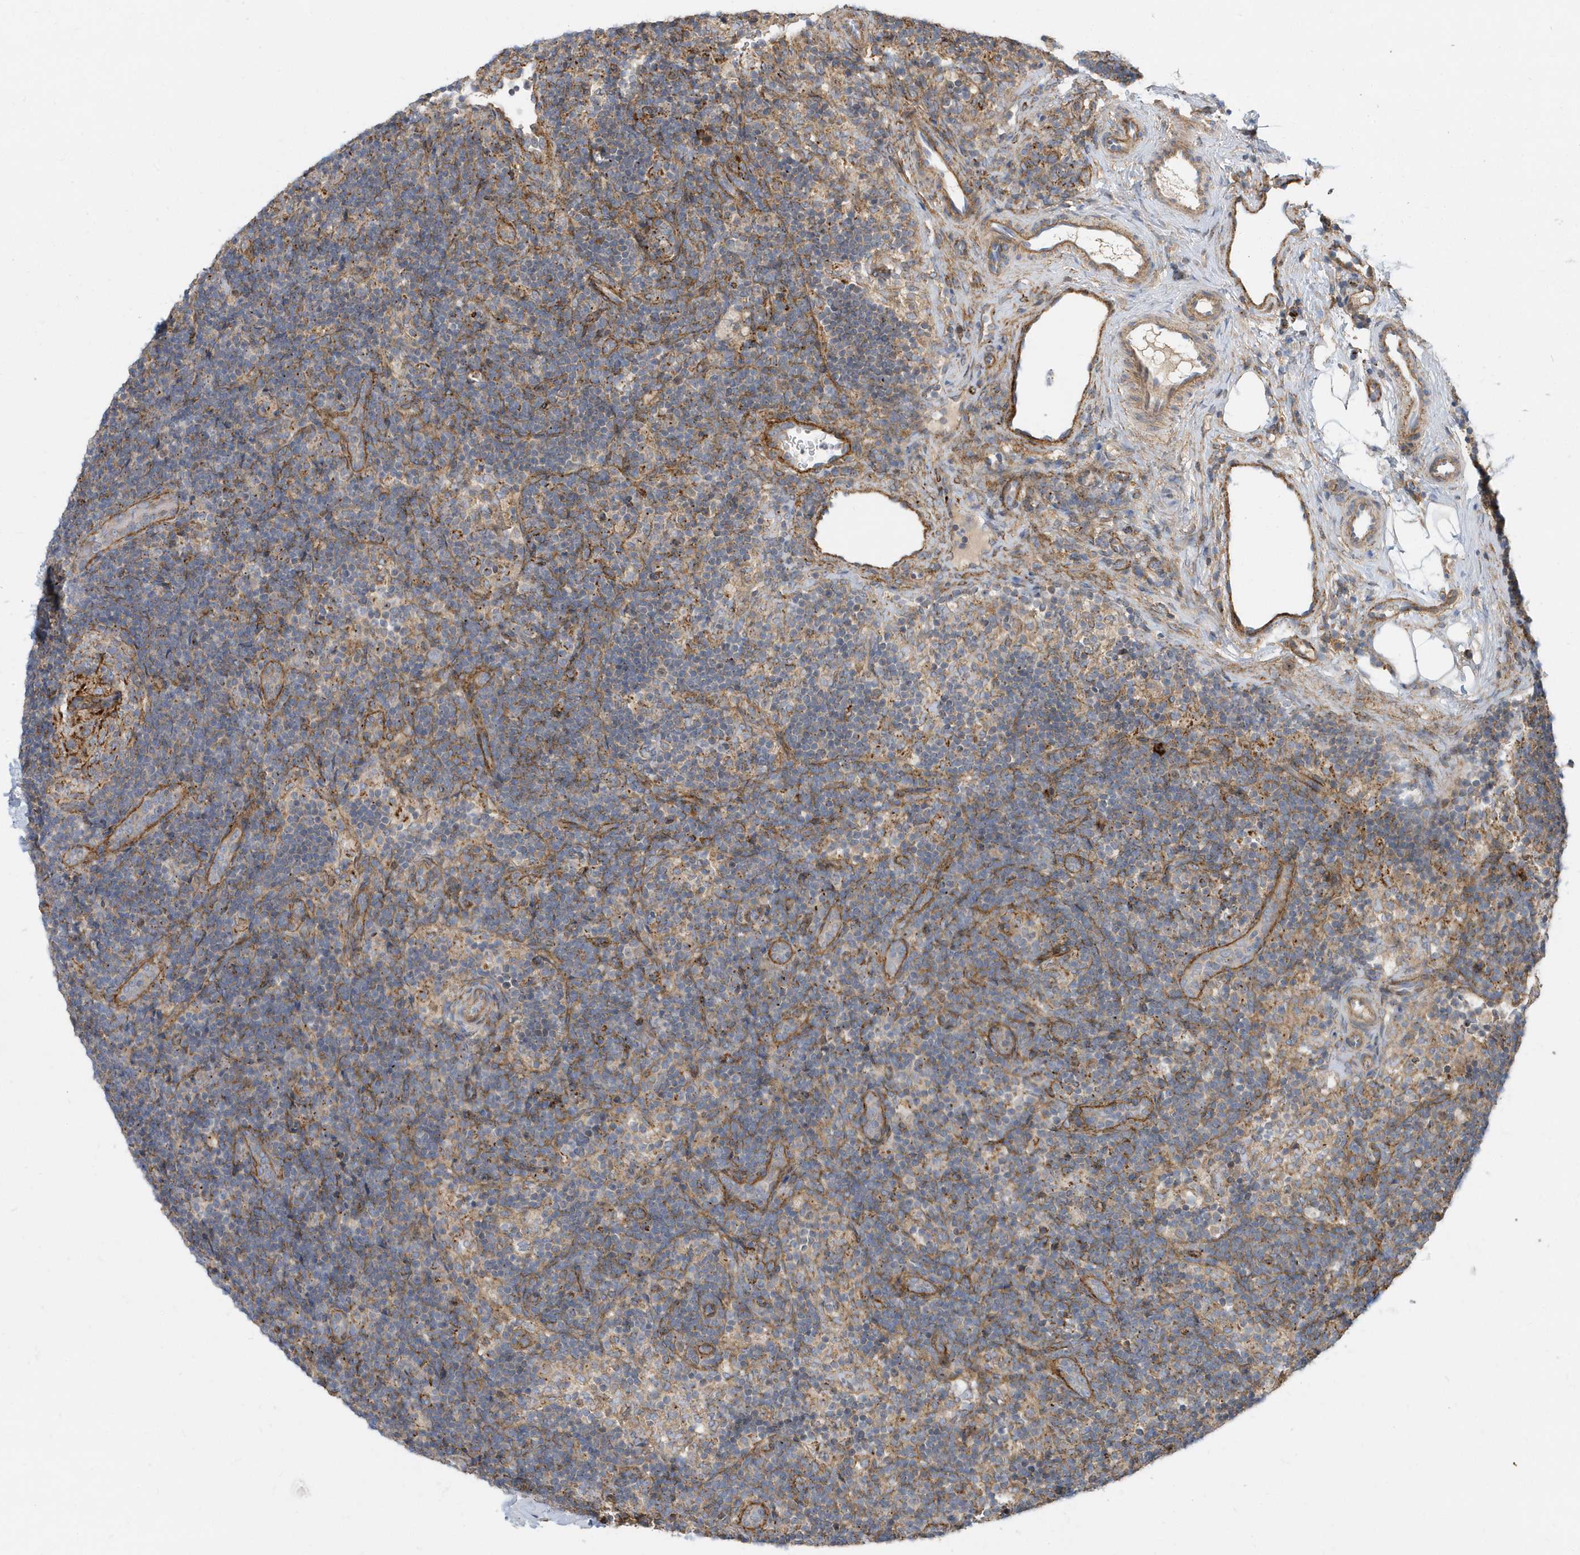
{"staining": {"intensity": "moderate", "quantity": "<25%", "location": "cytoplasmic/membranous"}, "tissue": "lymph node", "cell_type": "Non-germinal center cells", "image_type": "normal", "snomed": [{"axis": "morphology", "description": "Normal tissue, NOS"}, {"axis": "topography", "description": "Lymph node"}], "caption": "Human lymph node stained with a brown dye shows moderate cytoplasmic/membranous positive expression in about <25% of non-germinal center cells.", "gene": "HRH4", "patient": {"sex": "female", "age": 22}}